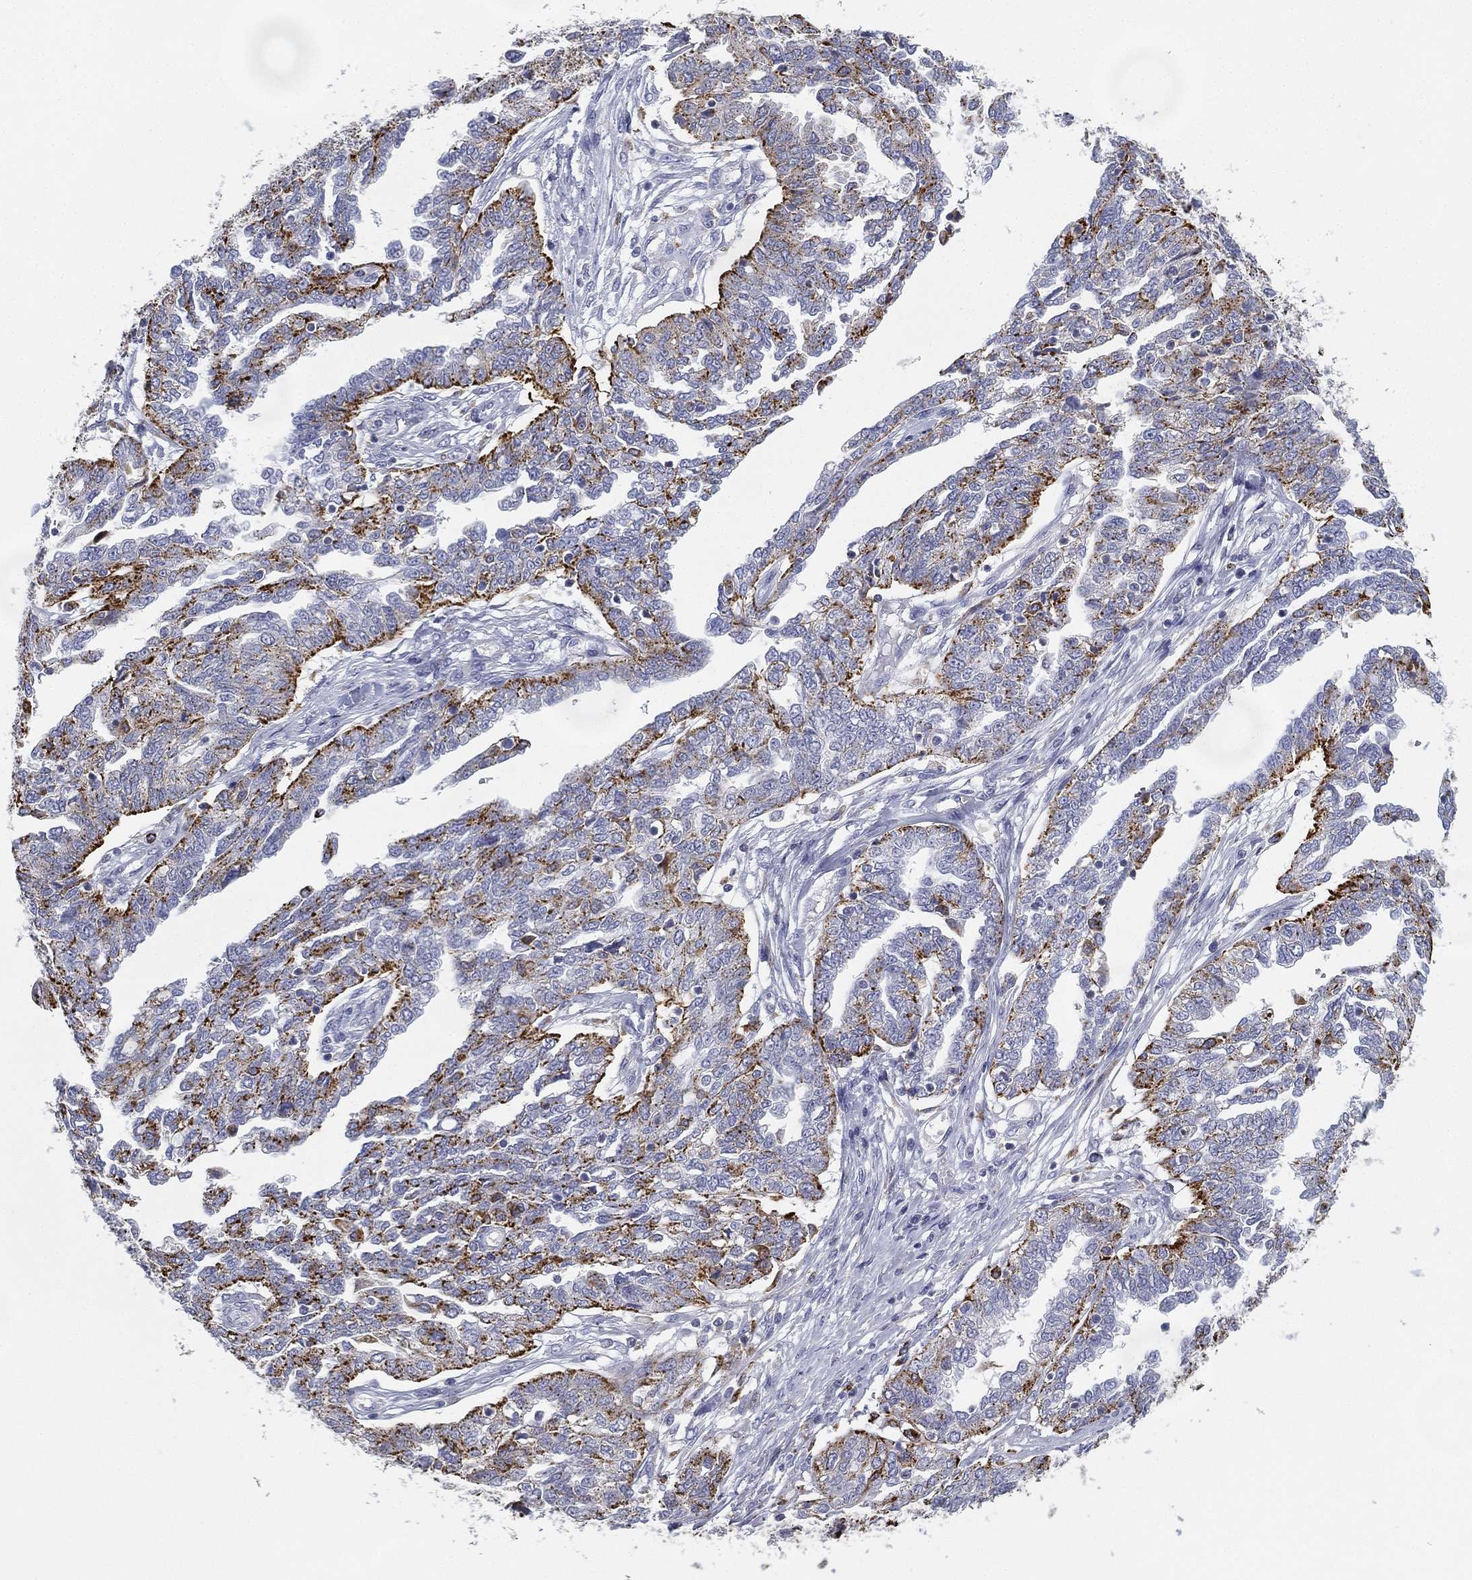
{"staining": {"intensity": "strong", "quantity": "<25%", "location": "cytoplasmic/membranous"}, "tissue": "ovarian cancer", "cell_type": "Tumor cells", "image_type": "cancer", "snomed": [{"axis": "morphology", "description": "Cystadenocarcinoma, serous, NOS"}, {"axis": "topography", "description": "Ovary"}], "caption": "A photomicrograph of ovarian serous cystadenocarcinoma stained for a protein reveals strong cytoplasmic/membranous brown staining in tumor cells.", "gene": "NPC2", "patient": {"sex": "female", "age": 67}}